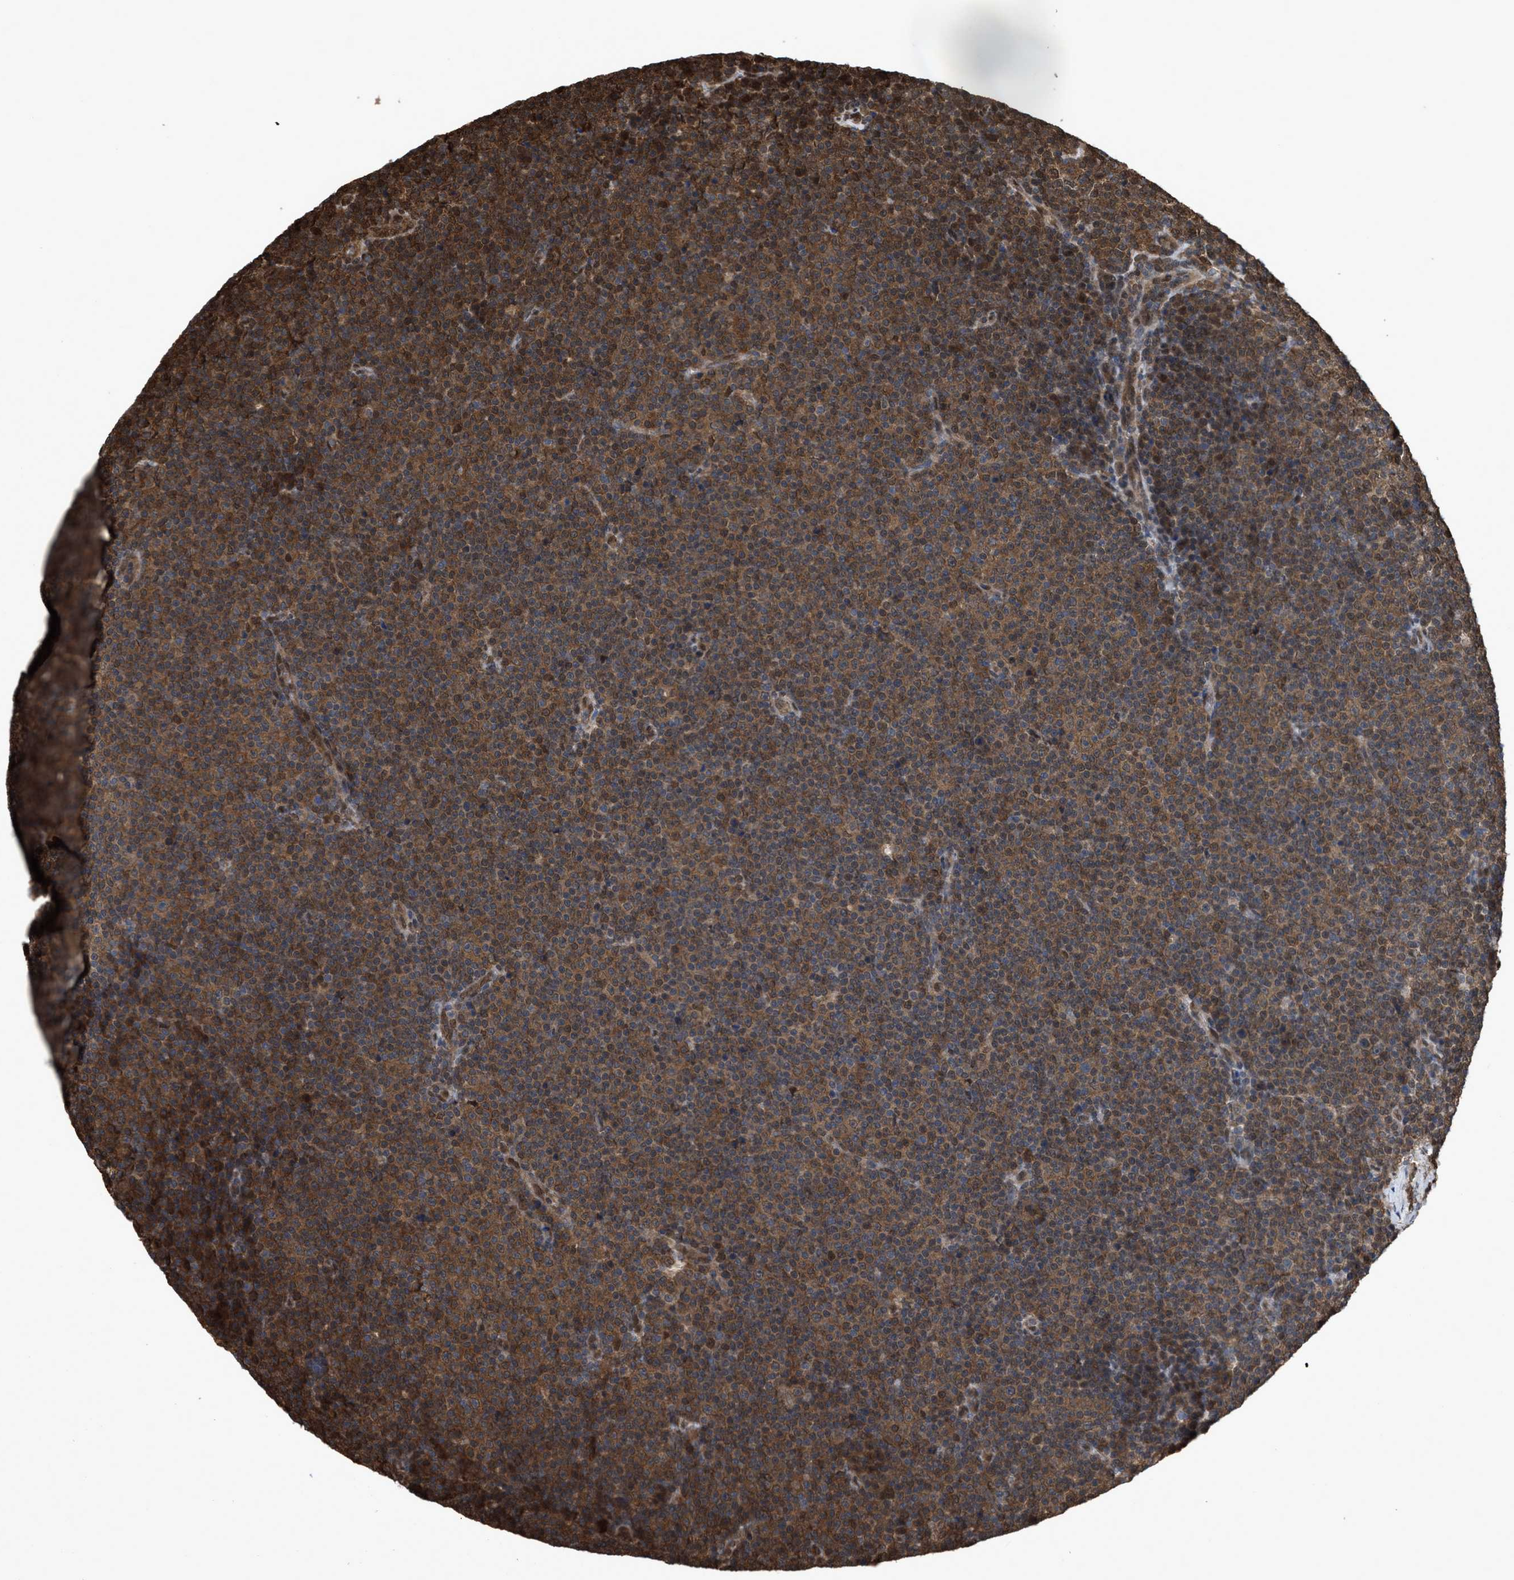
{"staining": {"intensity": "moderate", "quantity": ">75%", "location": "cytoplasmic/membranous"}, "tissue": "lymphoma", "cell_type": "Tumor cells", "image_type": "cancer", "snomed": [{"axis": "morphology", "description": "Malignant lymphoma, non-Hodgkin's type, Low grade"}, {"axis": "topography", "description": "Lymph node"}], "caption": "Malignant lymphoma, non-Hodgkin's type (low-grade) stained with a brown dye shows moderate cytoplasmic/membranous positive expression in about >75% of tumor cells.", "gene": "YWHAG", "patient": {"sex": "female", "age": 67}}